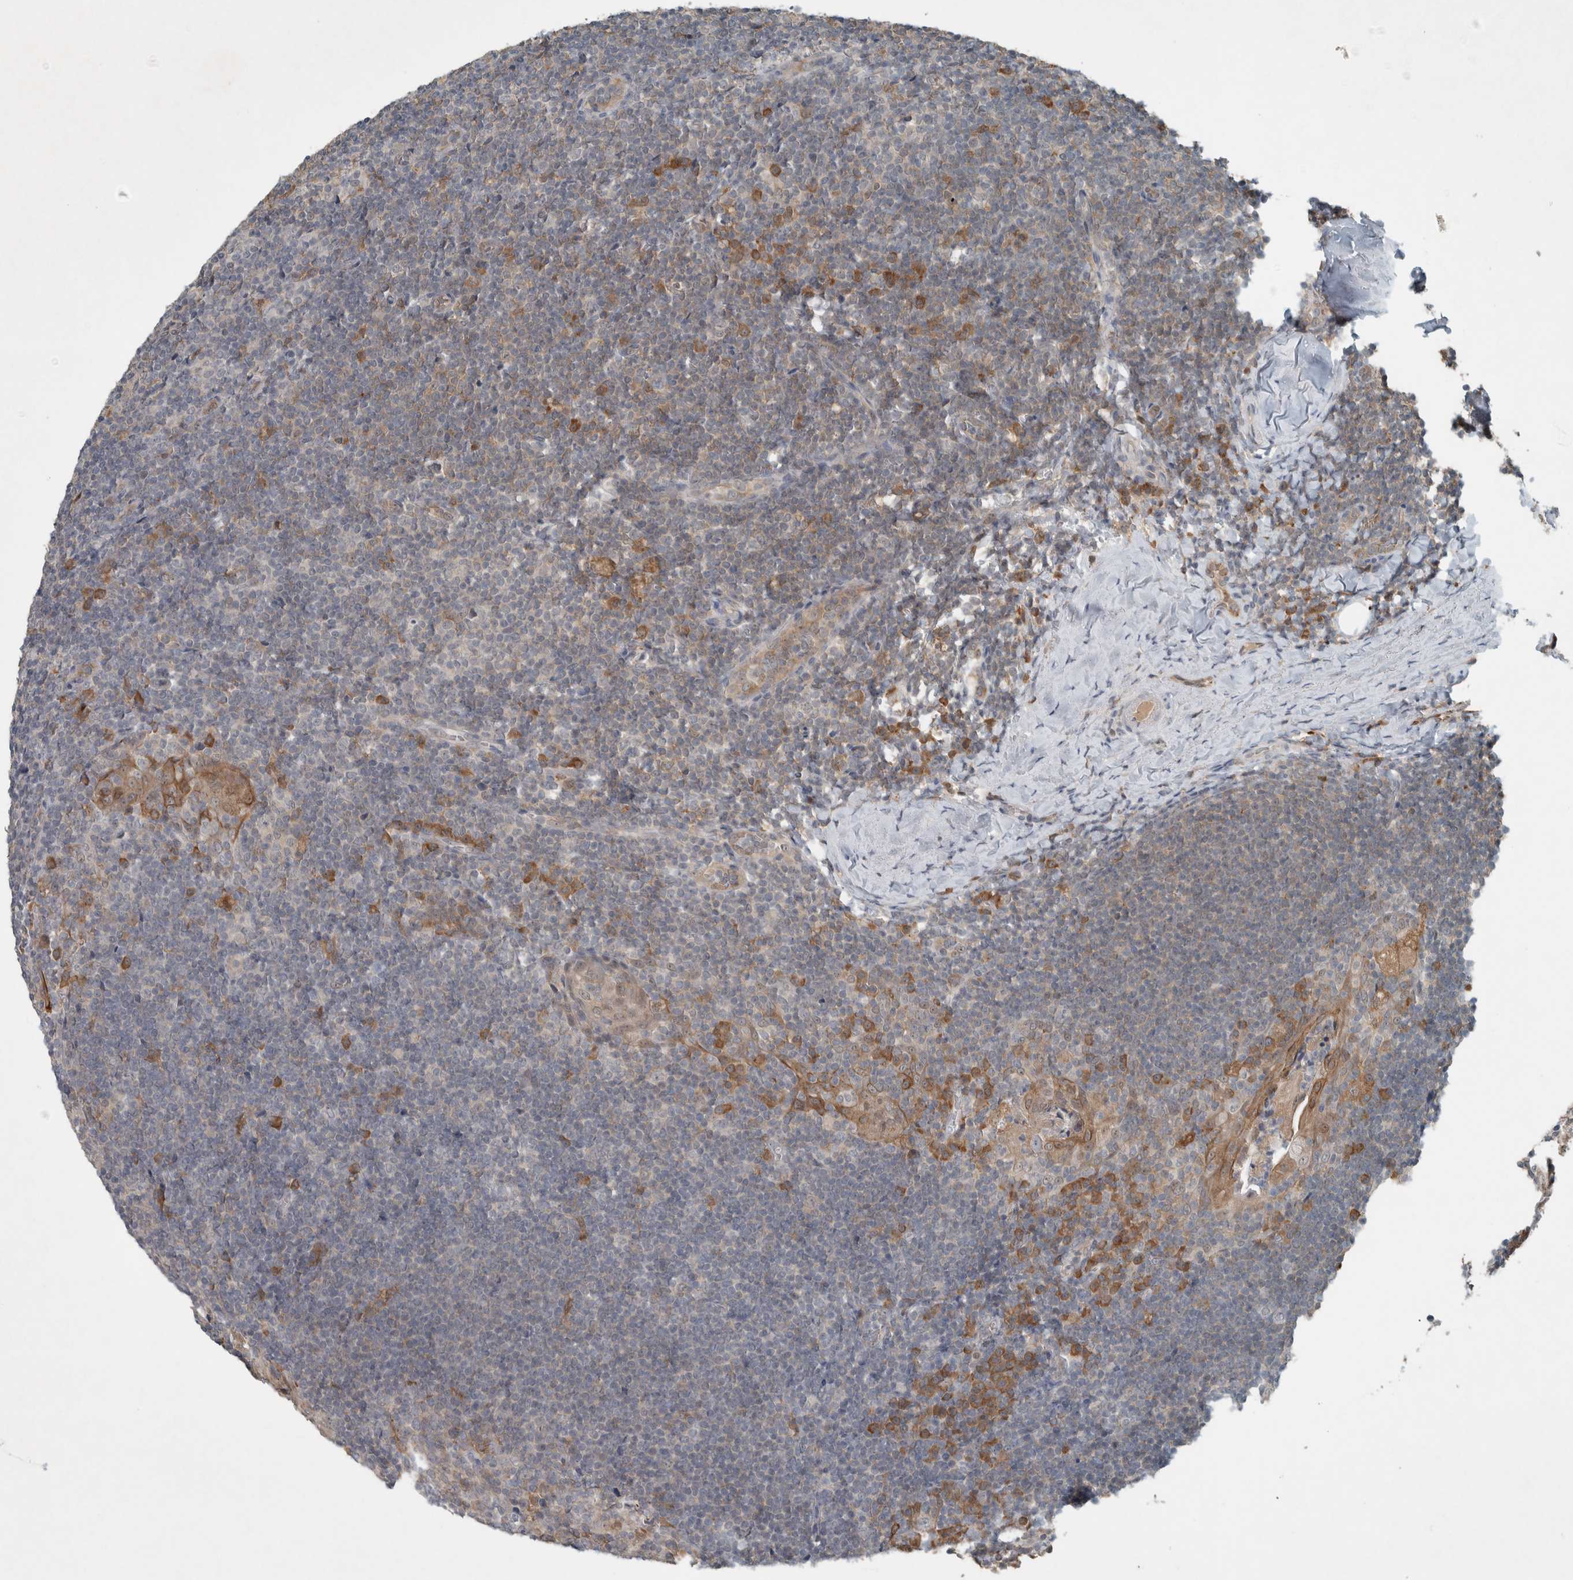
{"staining": {"intensity": "moderate", "quantity": "25%-75%", "location": "cytoplasmic/membranous"}, "tissue": "tonsil", "cell_type": "Germinal center cells", "image_type": "normal", "snomed": [{"axis": "morphology", "description": "Normal tissue, NOS"}, {"axis": "topography", "description": "Tonsil"}], "caption": "Immunohistochemistry image of benign tonsil: human tonsil stained using immunohistochemistry demonstrates medium levels of moderate protein expression localized specifically in the cytoplasmic/membranous of germinal center cells, appearing as a cytoplasmic/membranous brown color.", "gene": "ENSG00000285245", "patient": {"sex": "male", "age": 37}}